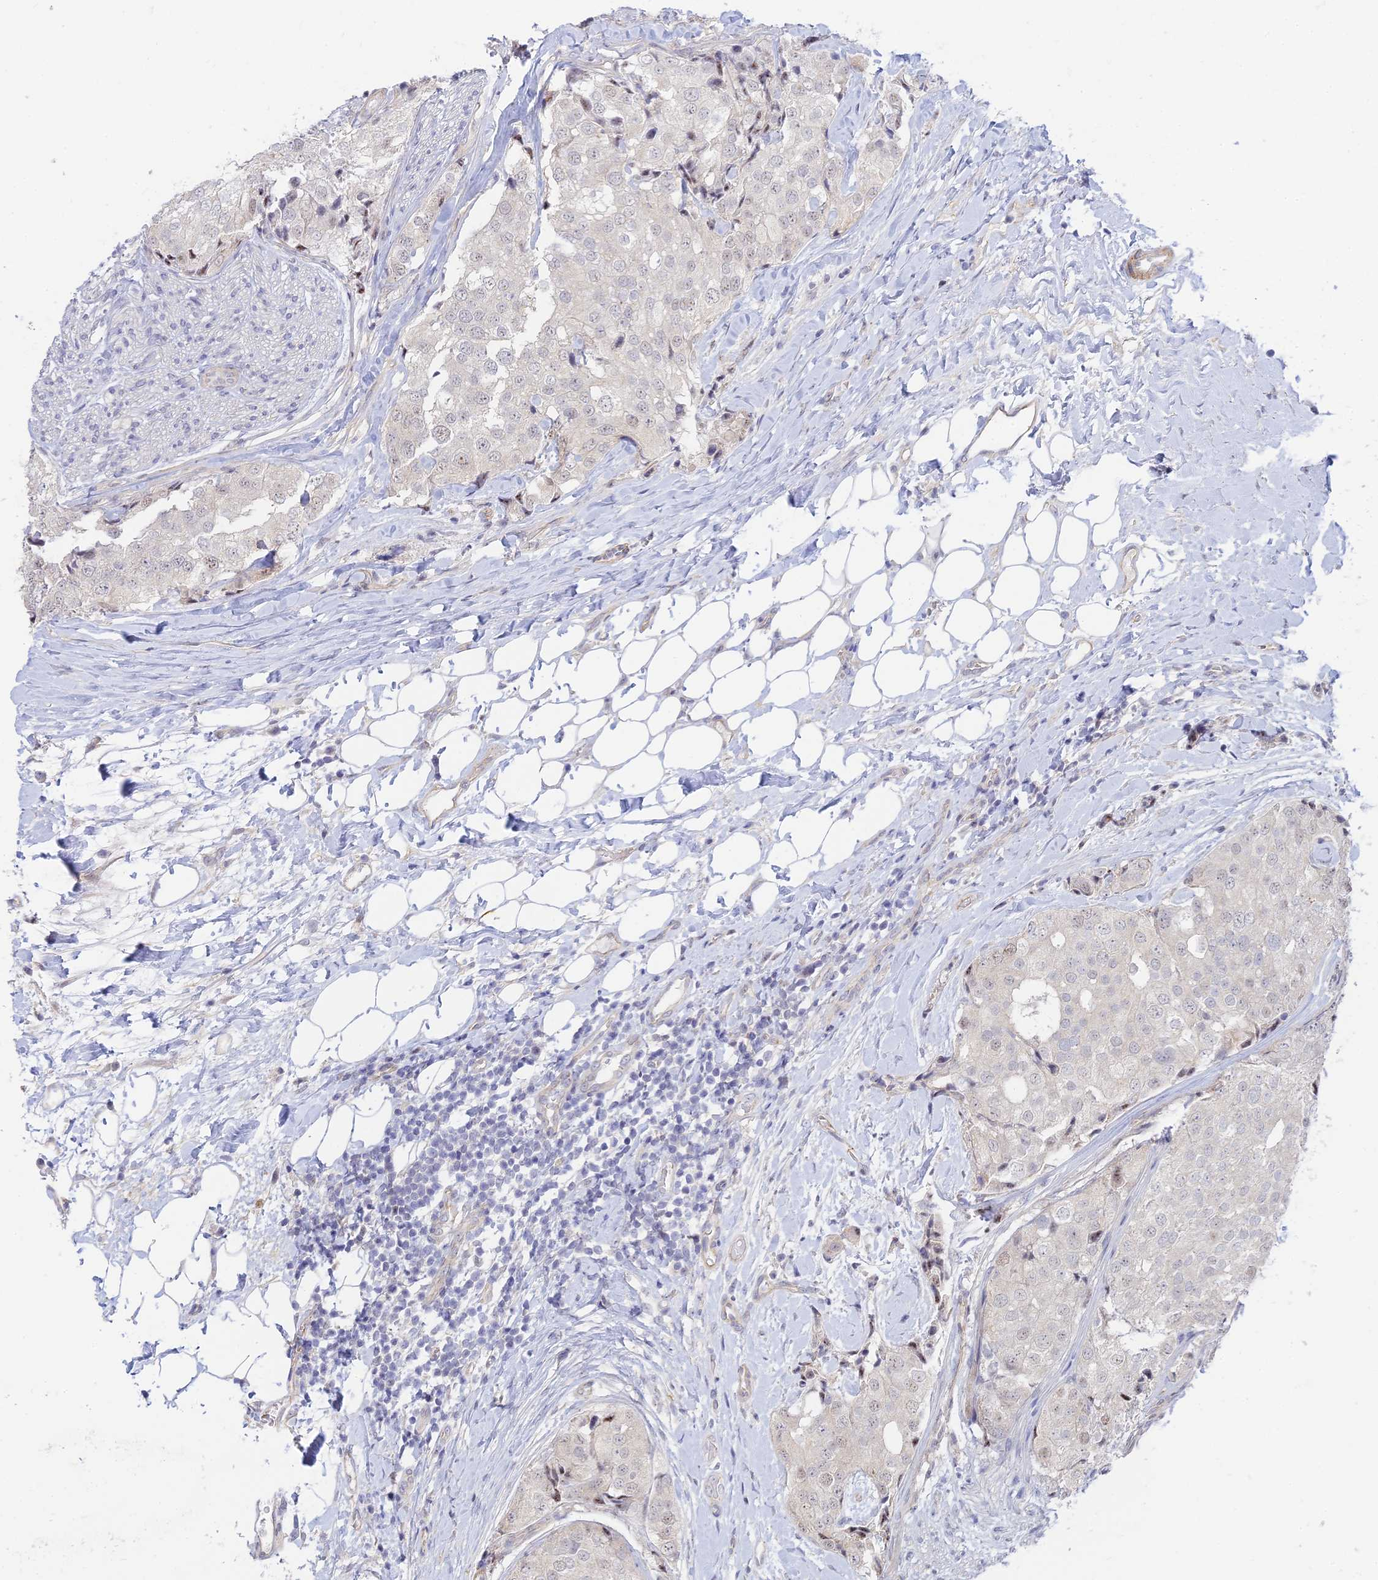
{"staining": {"intensity": "weak", "quantity": "25%-75%", "location": "nuclear"}, "tissue": "prostate cancer", "cell_type": "Tumor cells", "image_type": "cancer", "snomed": [{"axis": "morphology", "description": "Adenocarcinoma, High grade"}, {"axis": "topography", "description": "Prostate"}], "caption": "Adenocarcinoma (high-grade) (prostate) stained for a protein exhibits weak nuclear positivity in tumor cells.", "gene": "CFAP92", "patient": {"sex": "male", "age": 49}}